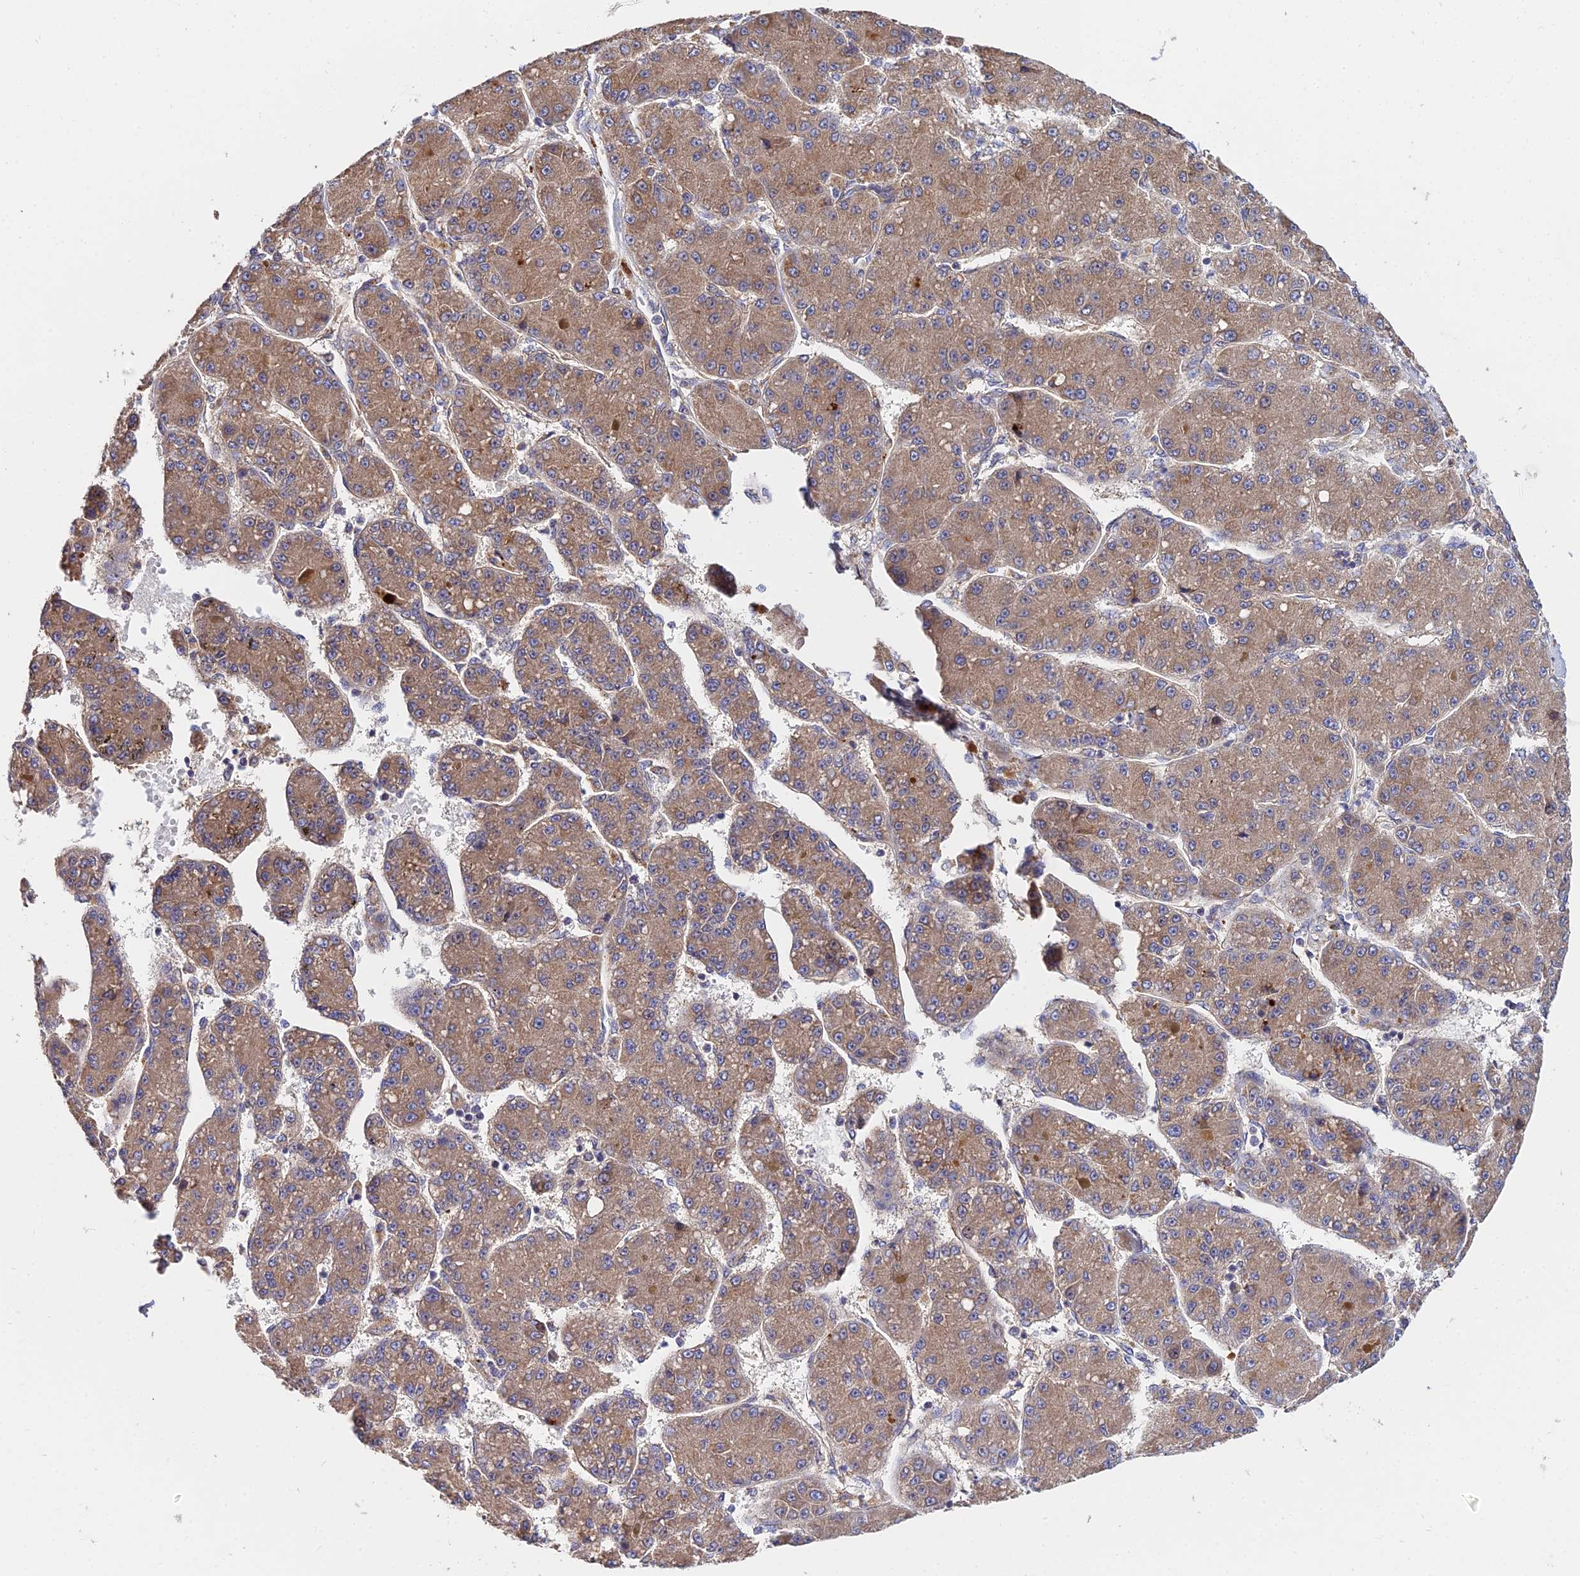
{"staining": {"intensity": "moderate", "quantity": ">75%", "location": "cytoplasmic/membranous"}, "tissue": "liver cancer", "cell_type": "Tumor cells", "image_type": "cancer", "snomed": [{"axis": "morphology", "description": "Carcinoma, Hepatocellular, NOS"}, {"axis": "topography", "description": "Liver"}], "caption": "DAB (3,3'-diaminobenzidine) immunohistochemical staining of hepatocellular carcinoma (liver) reveals moderate cytoplasmic/membranous protein expression in approximately >75% of tumor cells.", "gene": "CDC37L1", "patient": {"sex": "male", "age": 67}}